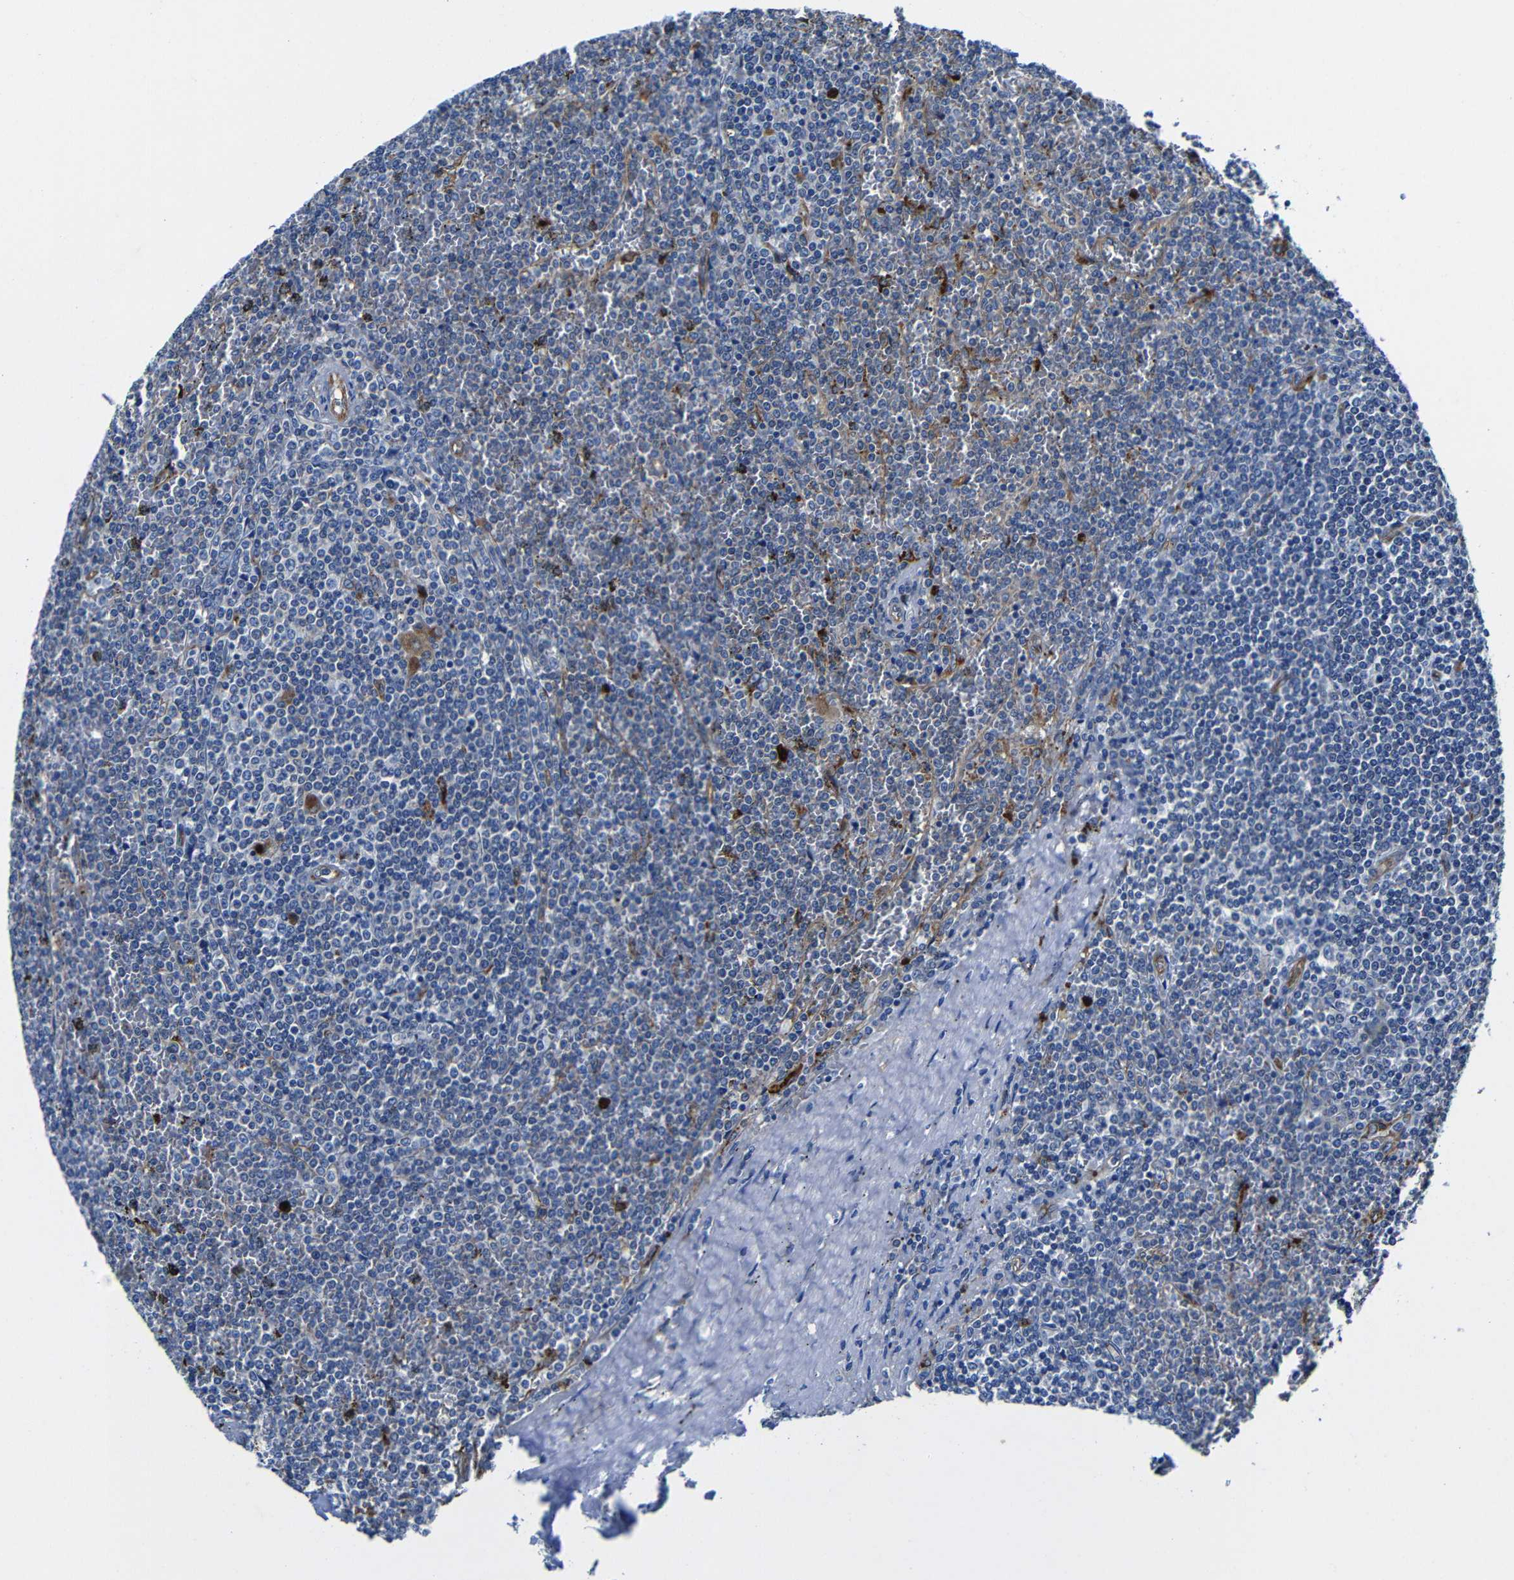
{"staining": {"intensity": "negative", "quantity": "none", "location": "none"}, "tissue": "lymphoma", "cell_type": "Tumor cells", "image_type": "cancer", "snomed": [{"axis": "morphology", "description": "Malignant lymphoma, non-Hodgkin's type, Low grade"}, {"axis": "topography", "description": "Spleen"}], "caption": "Tumor cells are negative for brown protein staining in malignant lymphoma, non-Hodgkin's type (low-grade).", "gene": "GIMAP2", "patient": {"sex": "female", "age": 19}}